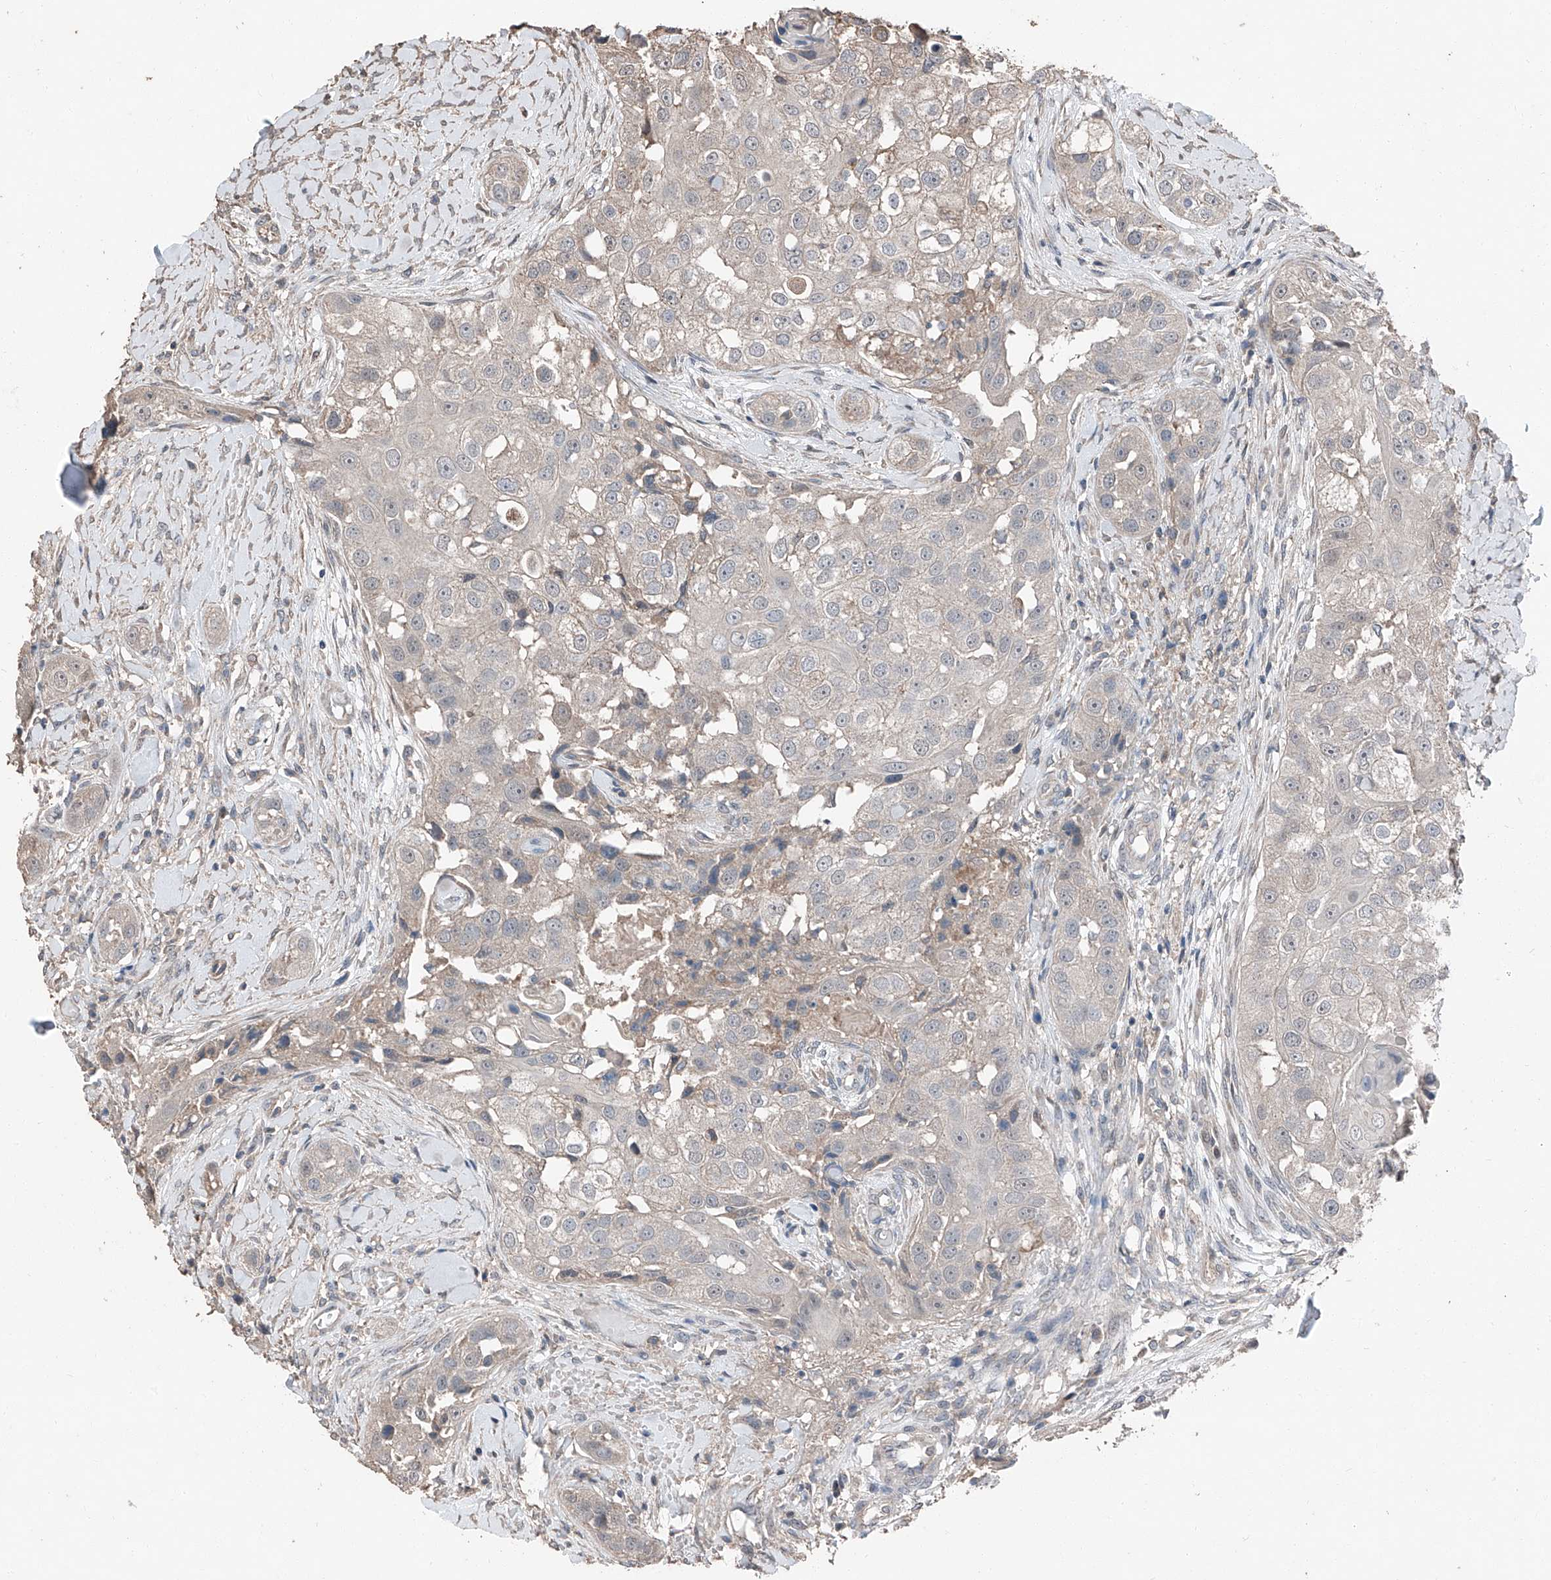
{"staining": {"intensity": "negative", "quantity": "none", "location": "none"}, "tissue": "head and neck cancer", "cell_type": "Tumor cells", "image_type": "cancer", "snomed": [{"axis": "morphology", "description": "Normal tissue, NOS"}, {"axis": "morphology", "description": "Squamous cell carcinoma, NOS"}, {"axis": "topography", "description": "Skeletal muscle"}, {"axis": "topography", "description": "Head-Neck"}], "caption": "Micrograph shows no protein staining in tumor cells of head and neck cancer tissue.", "gene": "MAMLD1", "patient": {"sex": "male", "age": 51}}